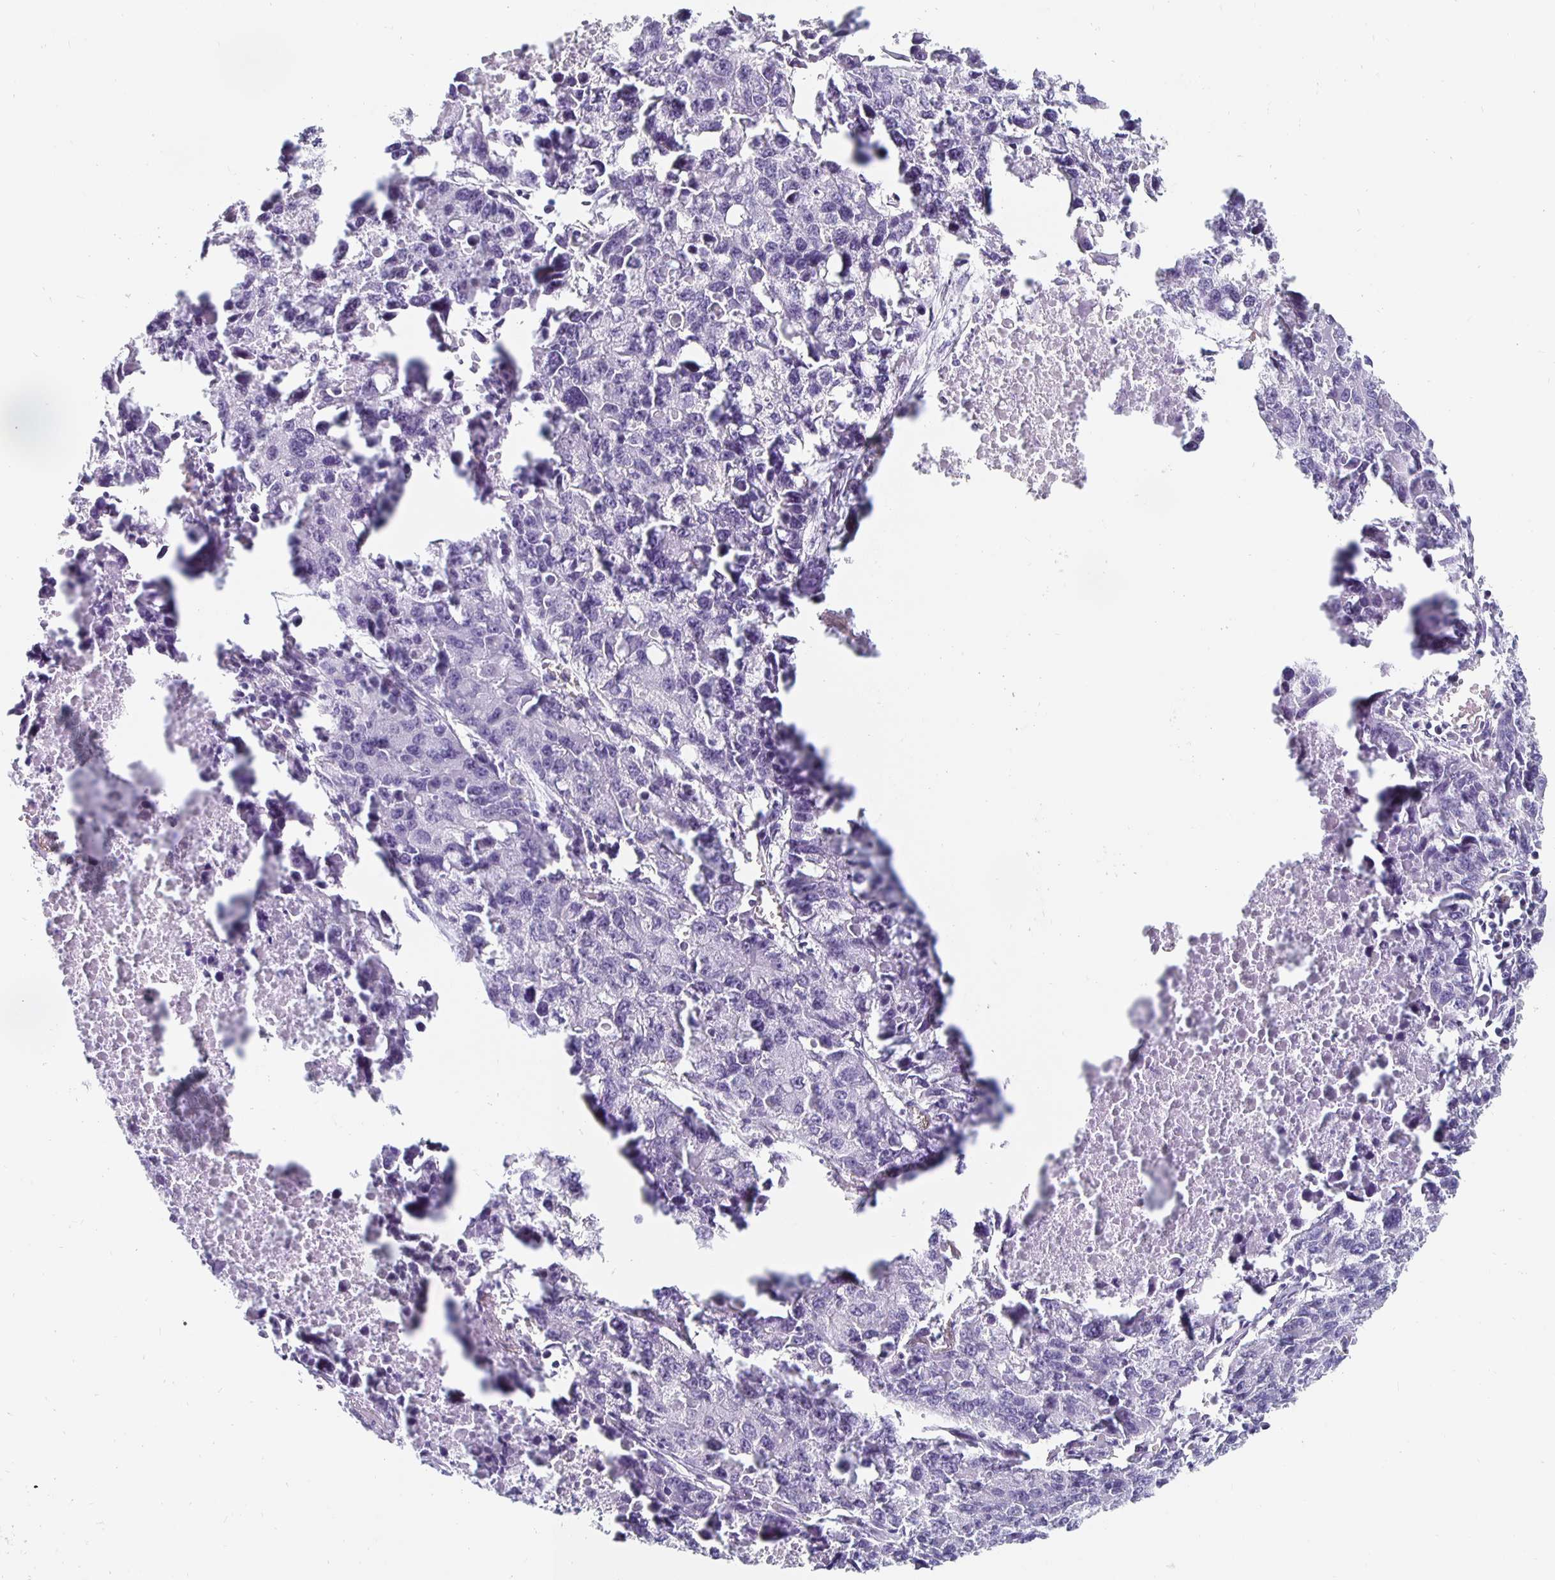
{"staining": {"intensity": "negative", "quantity": "none", "location": "none"}, "tissue": "lung cancer", "cell_type": "Tumor cells", "image_type": "cancer", "snomed": [{"axis": "morphology", "description": "Adenocarcinoma, NOS"}, {"axis": "topography", "description": "Lung"}], "caption": "Immunohistochemistry photomicrograph of neoplastic tissue: human lung cancer stained with DAB (3,3'-diaminobenzidine) demonstrates no significant protein positivity in tumor cells.", "gene": "KCNQ2", "patient": {"sex": "female", "age": 51}}